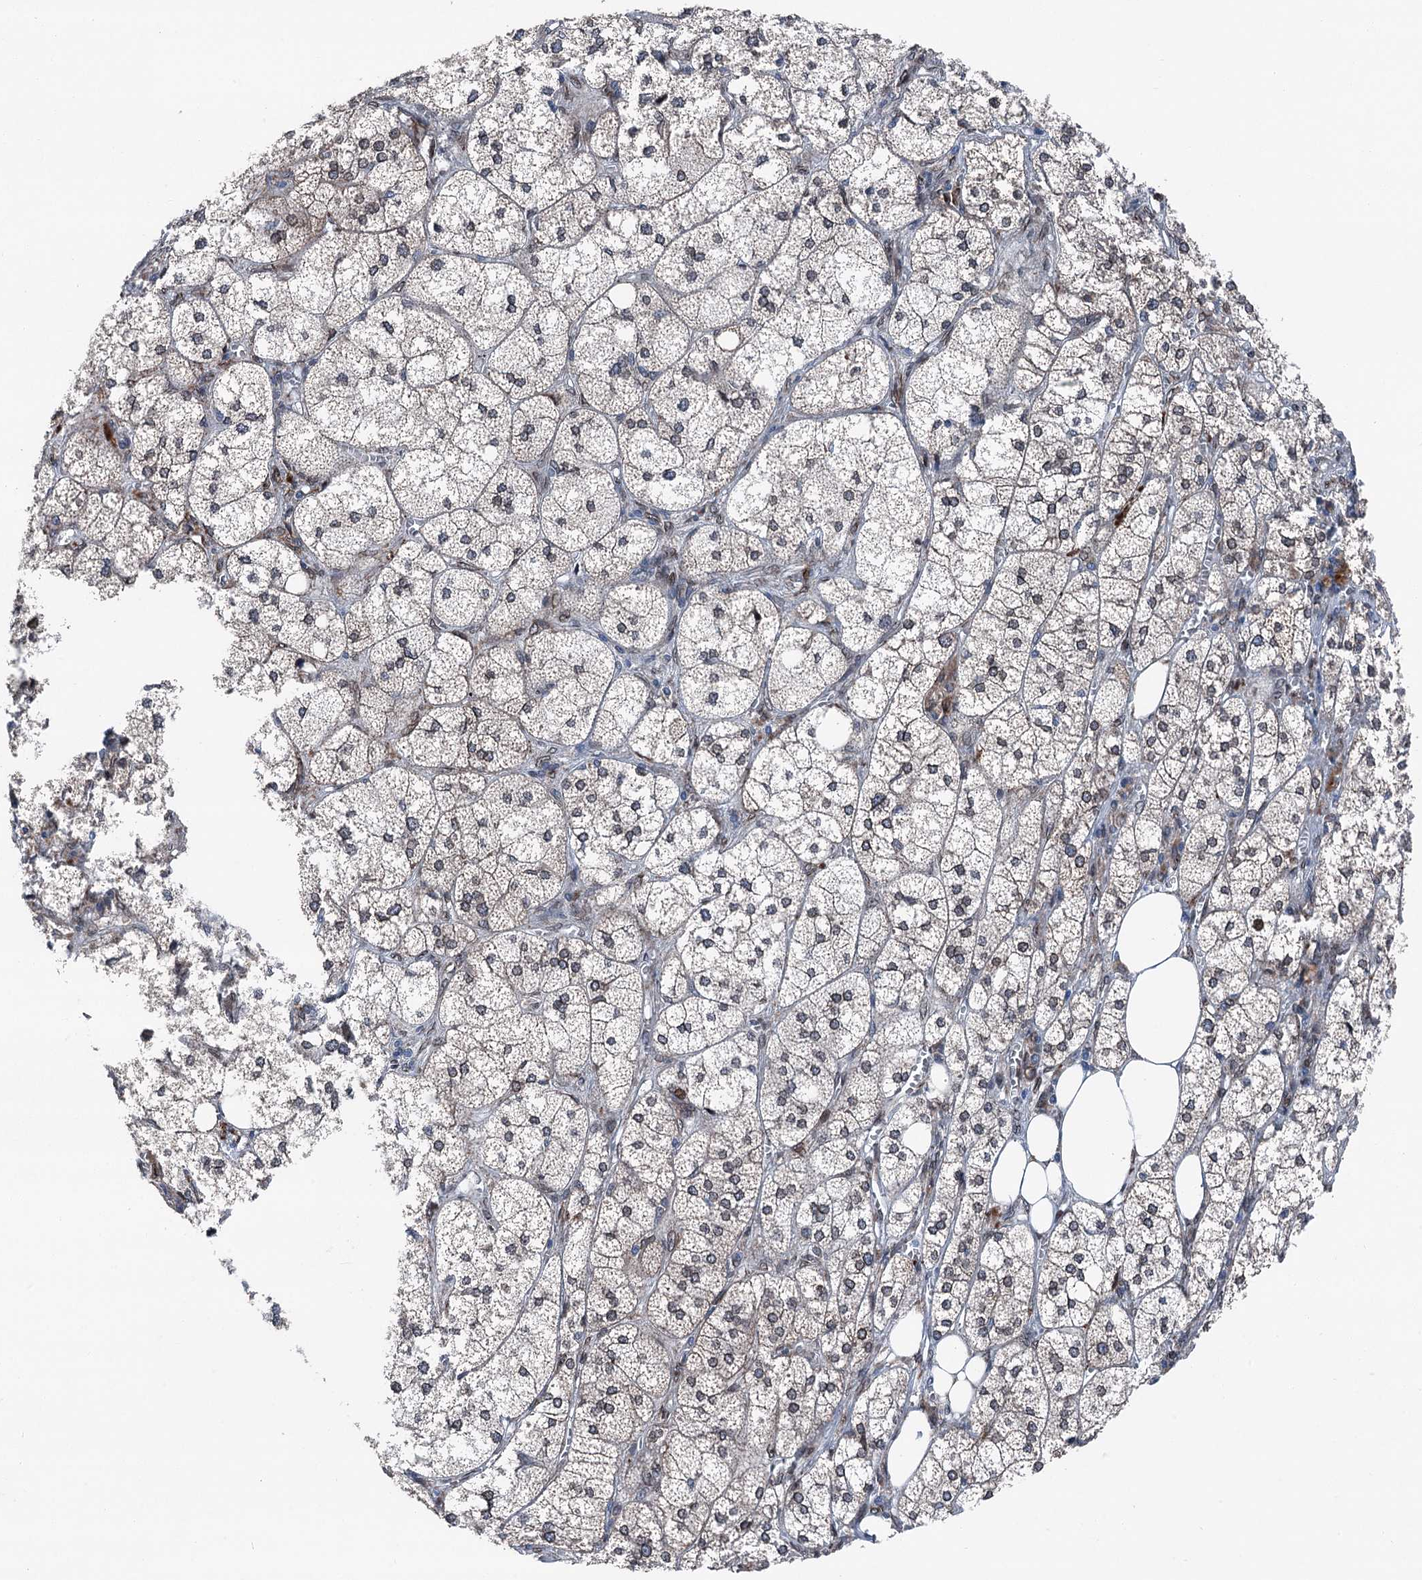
{"staining": {"intensity": "strong", "quantity": "<25%", "location": "cytoplasmic/membranous"}, "tissue": "adrenal gland", "cell_type": "Glandular cells", "image_type": "normal", "snomed": [{"axis": "morphology", "description": "Normal tissue, NOS"}, {"axis": "topography", "description": "Adrenal gland"}], "caption": "Human adrenal gland stained with a brown dye reveals strong cytoplasmic/membranous positive expression in about <25% of glandular cells.", "gene": "MRPL14", "patient": {"sex": "female", "age": 61}}